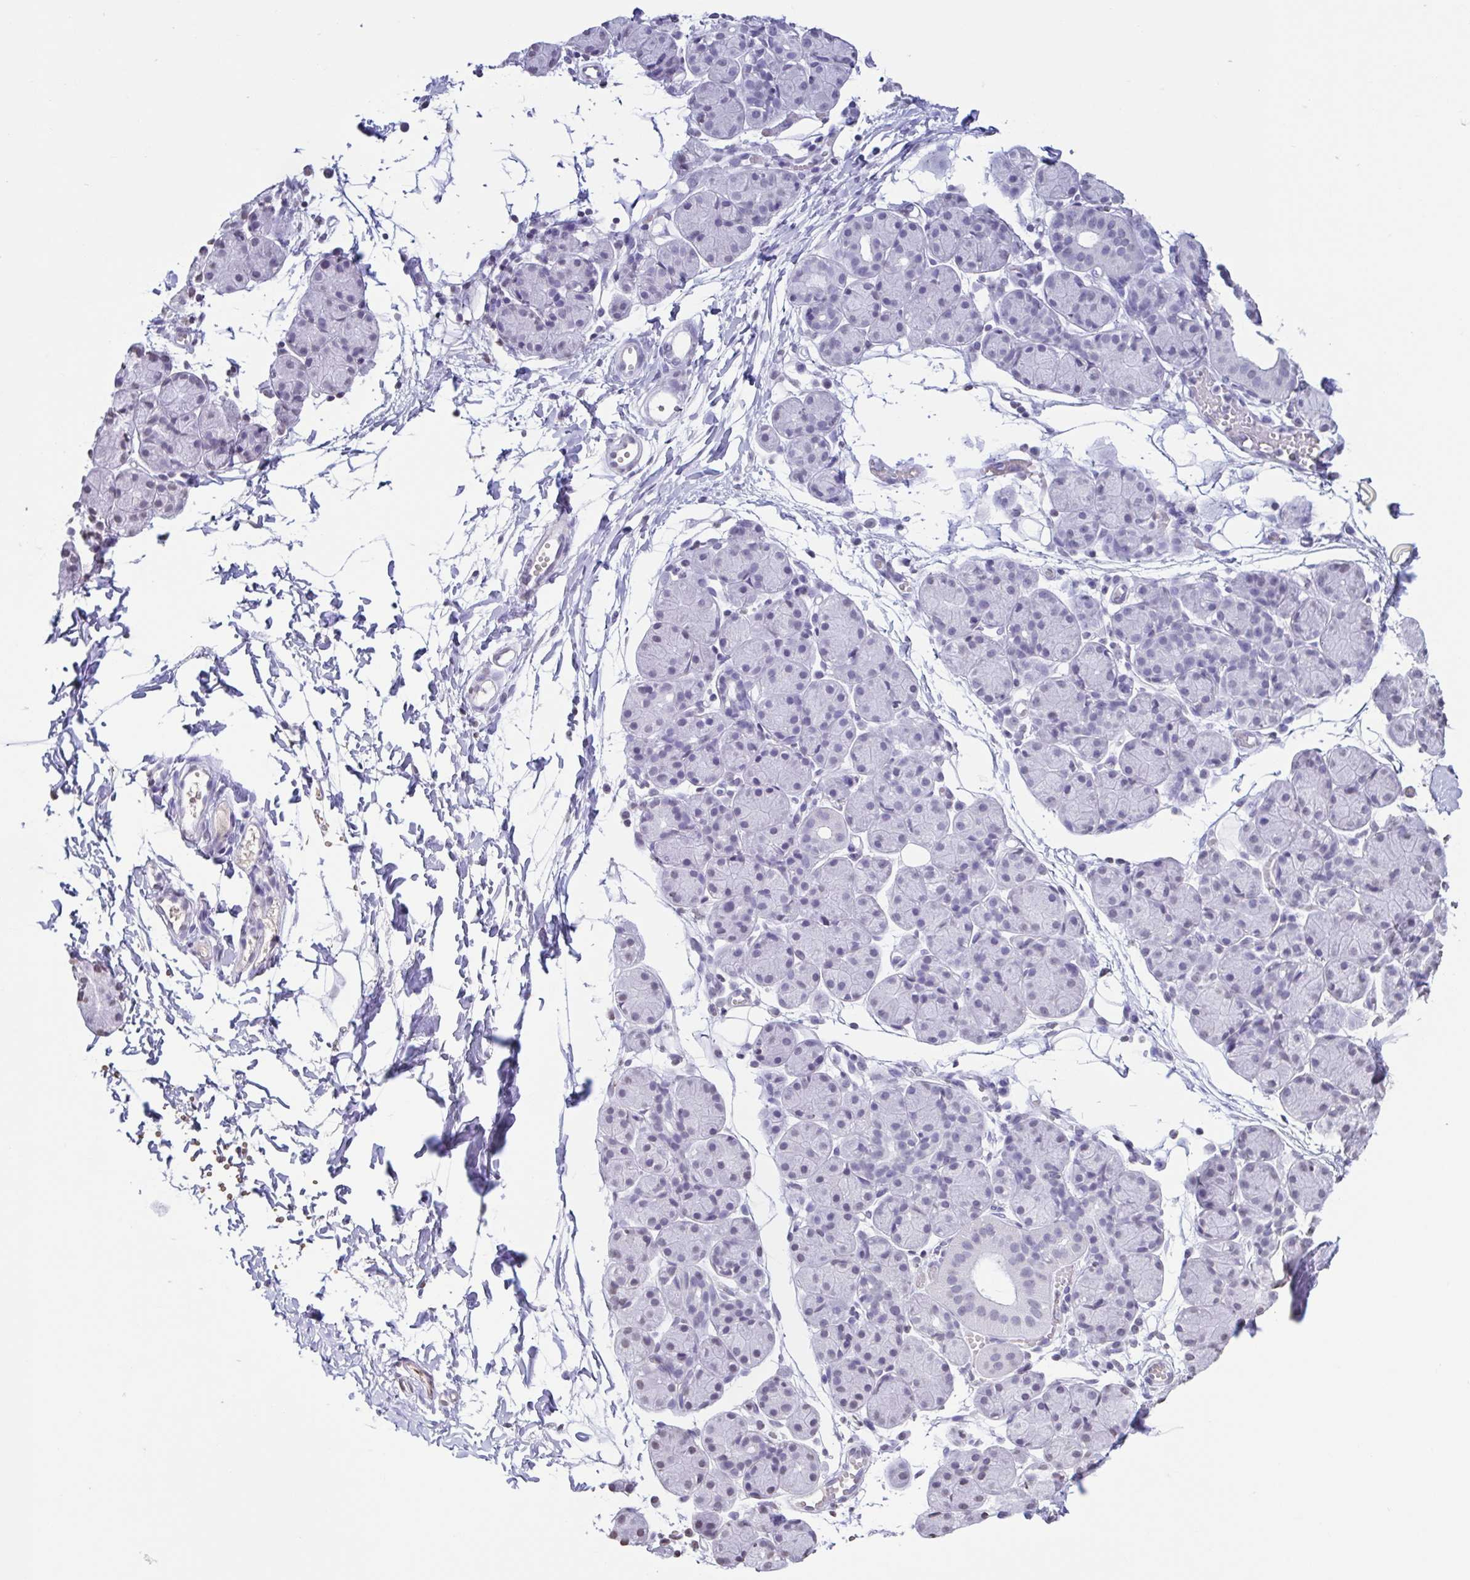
{"staining": {"intensity": "negative", "quantity": "none", "location": "none"}, "tissue": "salivary gland", "cell_type": "Glandular cells", "image_type": "normal", "snomed": [{"axis": "morphology", "description": "Normal tissue, NOS"}, {"axis": "morphology", "description": "Inflammation, NOS"}, {"axis": "topography", "description": "Lymph node"}, {"axis": "topography", "description": "Salivary gland"}], "caption": "There is no significant staining in glandular cells of salivary gland. (Brightfield microscopy of DAB (3,3'-diaminobenzidine) immunohistochemistry at high magnification).", "gene": "VCX2", "patient": {"sex": "male", "age": 3}}